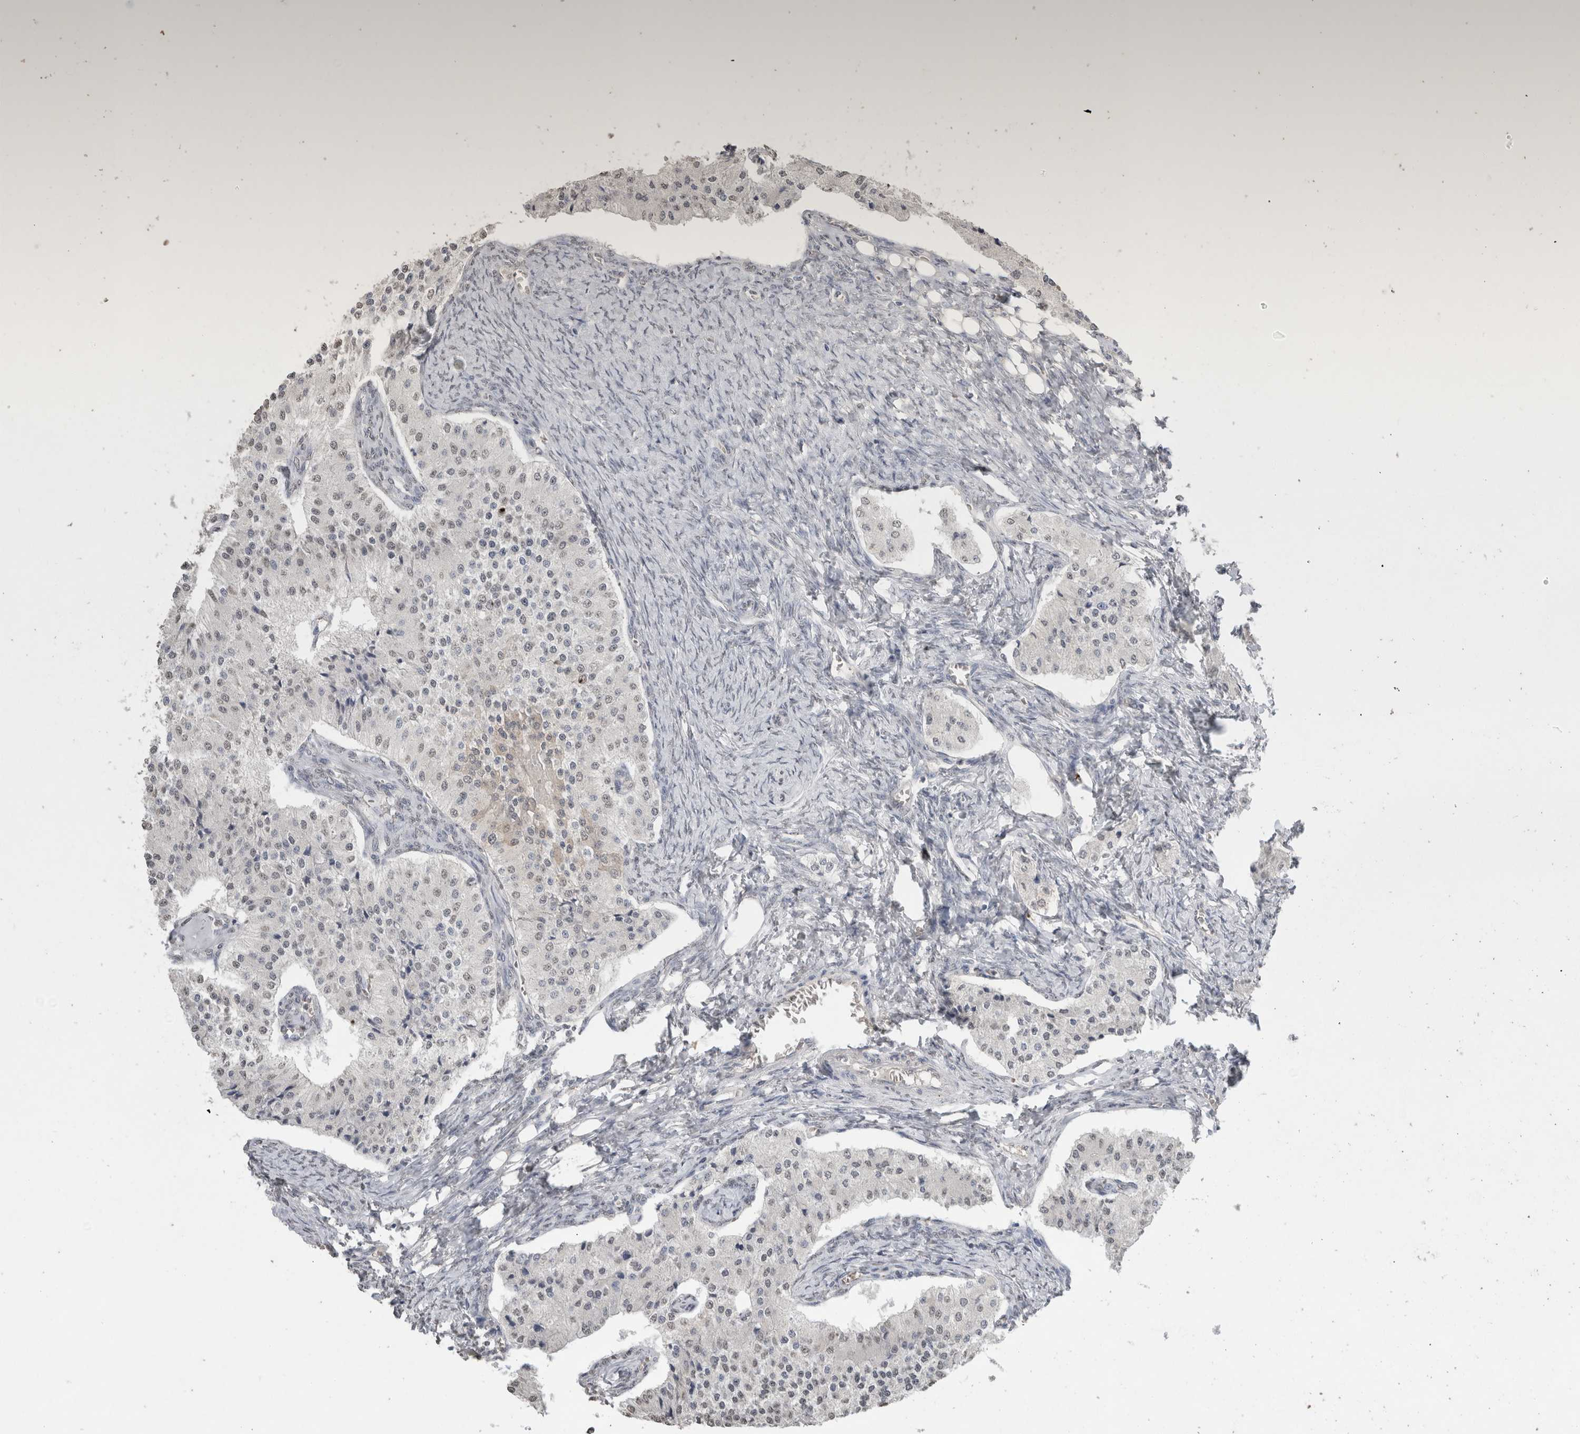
{"staining": {"intensity": "weak", "quantity": "<25%", "location": "nuclear"}, "tissue": "carcinoid", "cell_type": "Tumor cells", "image_type": "cancer", "snomed": [{"axis": "morphology", "description": "Carcinoid, malignant, NOS"}, {"axis": "topography", "description": "Colon"}], "caption": "The immunohistochemistry histopathology image has no significant expression in tumor cells of malignant carcinoid tissue.", "gene": "LGALS2", "patient": {"sex": "female", "age": 52}}